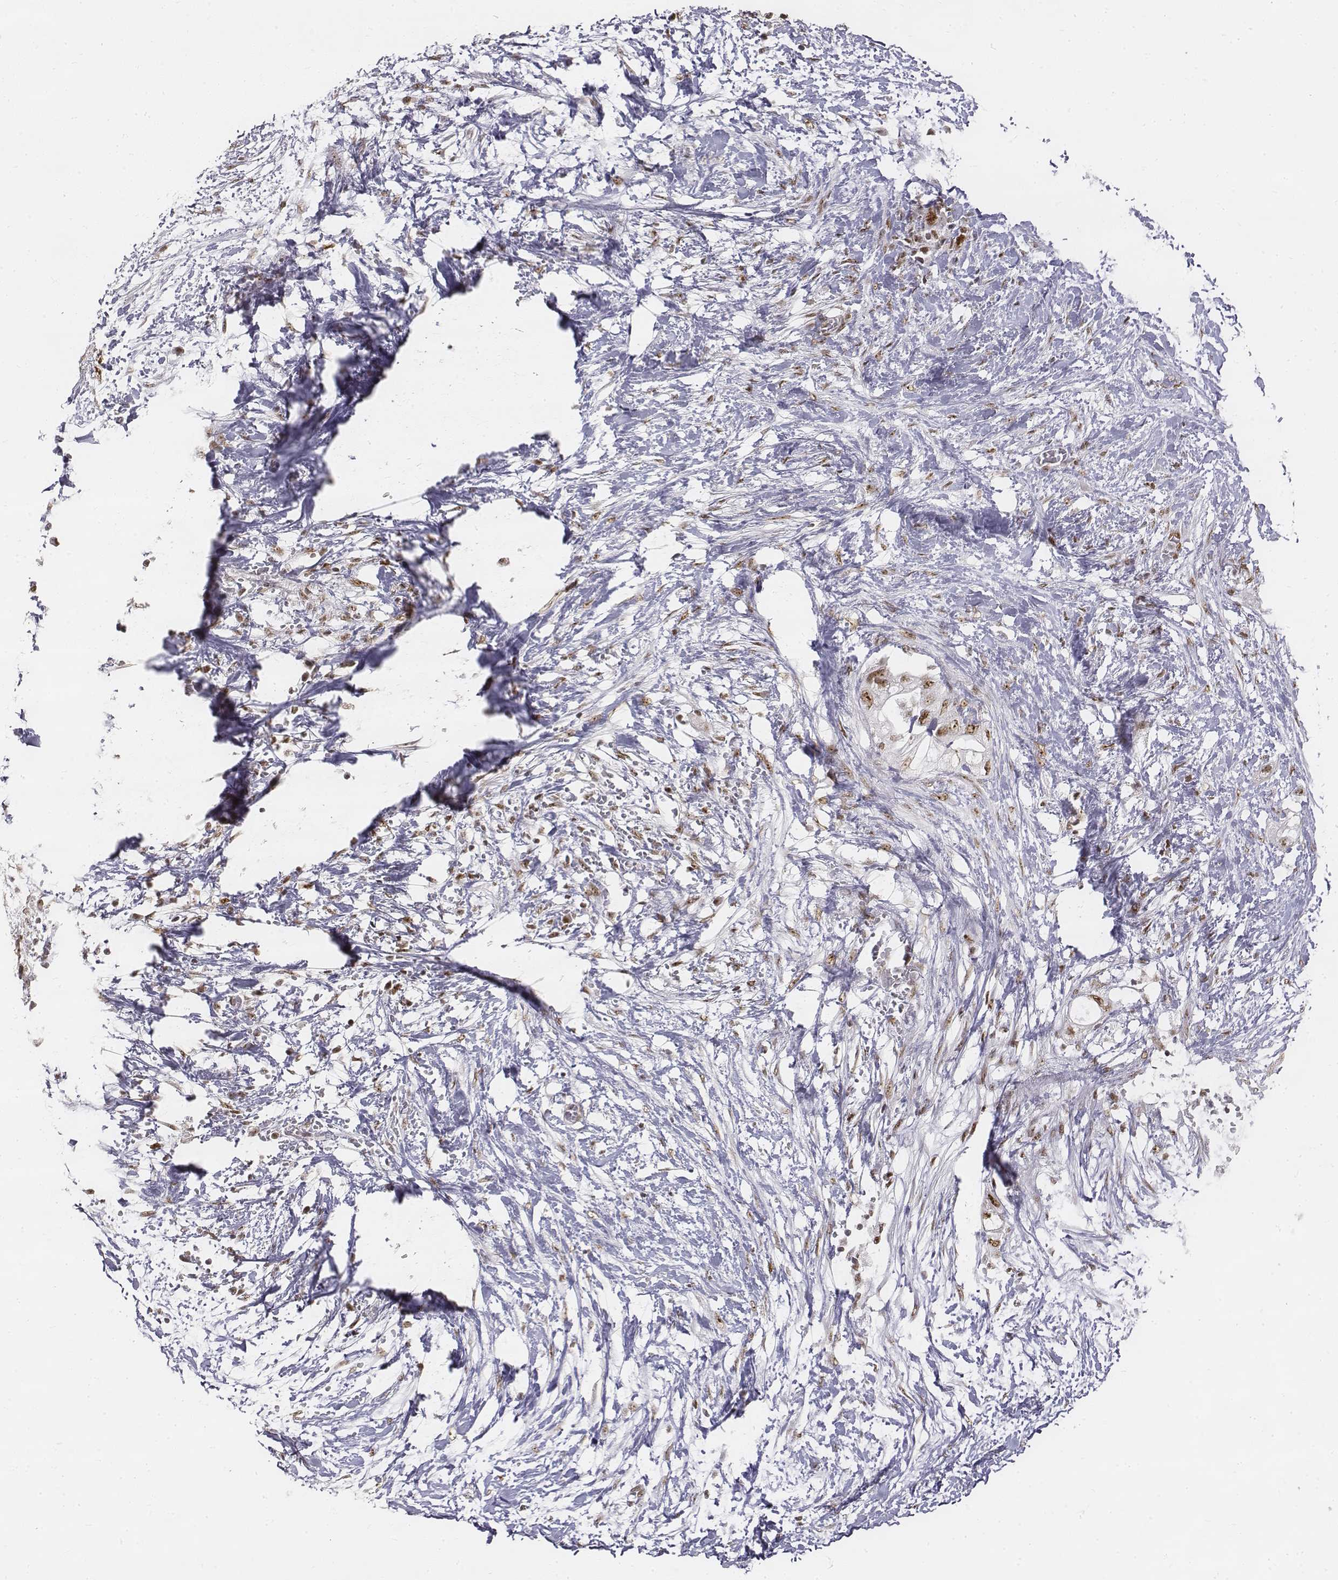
{"staining": {"intensity": "moderate", "quantity": ">75%", "location": "nuclear"}, "tissue": "pancreatic cancer", "cell_type": "Tumor cells", "image_type": "cancer", "snomed": [{"axis": "morphology", "description": "Adenocarcinoma, NOS"}, {"axis": "topography", "description": "Pancreas"}], "caption": "Immunohistochemical staining of human pancreatic cancer (adenocarcinoma) exhibits moderate nuclear protein staining in about >75% of tumor cells.", "gene": "PHF6", "patient": {"sex": "female", "age": 72}}